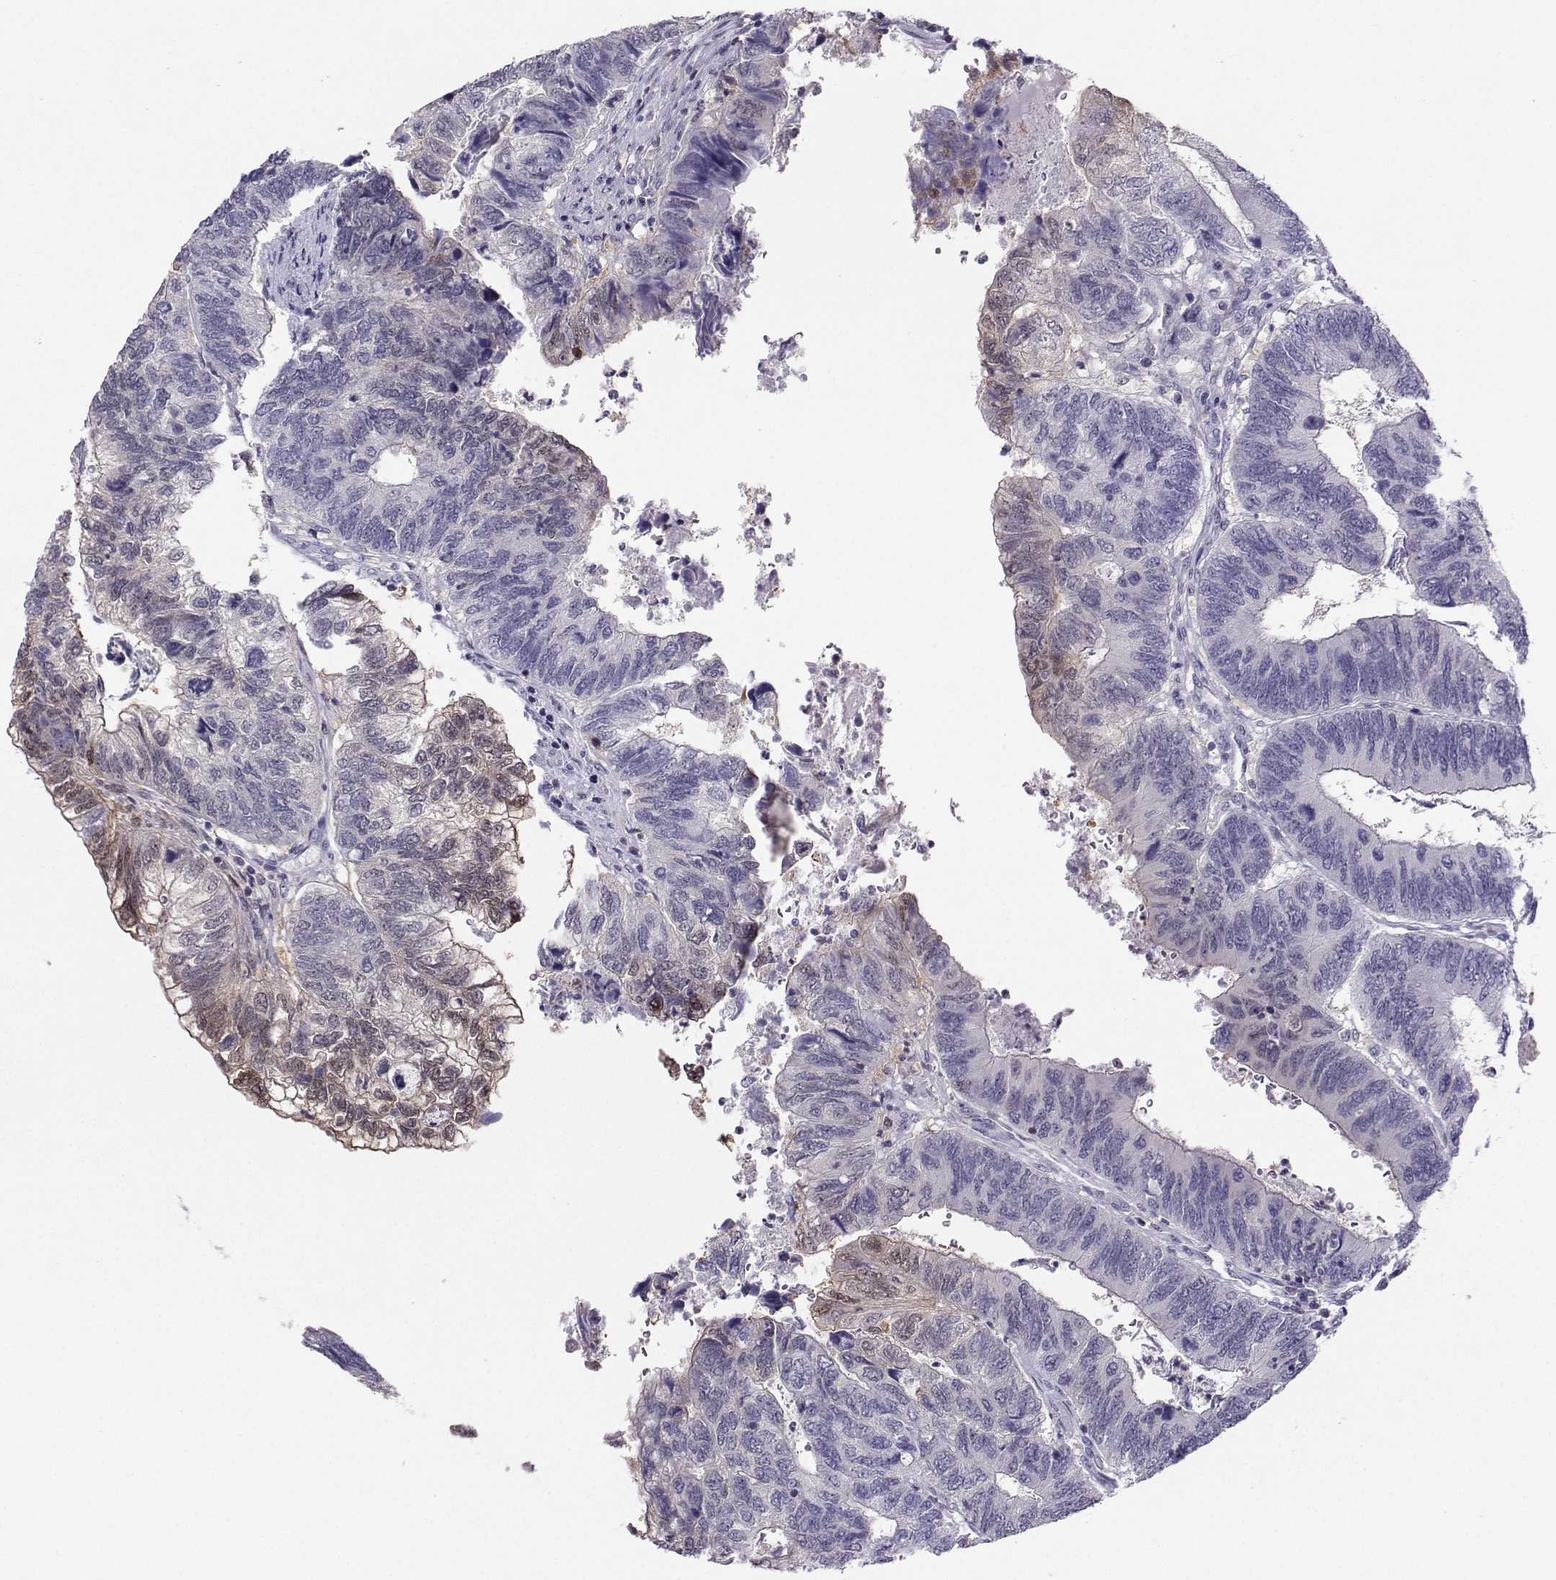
{"staining": {"intensity": "negative", "quantity": "none", "location": "none"}, "tissue": "colorectal cancer", "cell_type": "Tumor cells", "image_type": "cancer", "snomed": [{"axis": "morphology", "description": "Adenocarcinoma, NOS"}, {"axis": "topography", "description": "Colon"}], "caption": "High magnification brightfield microscopy of colorectal cancer (adenocarcinoma) stained with DAB (3,3'-diaminobenzidine) (brown) and counterstained with hematoxylin (blue): tumor cells show no significant positivity. The staining is performed using DAB (3,3'-diaminobenzidine) brown chromogen with nuclei counter-stained in using hematoxylin.", "gene": "PGK1", "patient": {"sex": "female", "age": 67}}